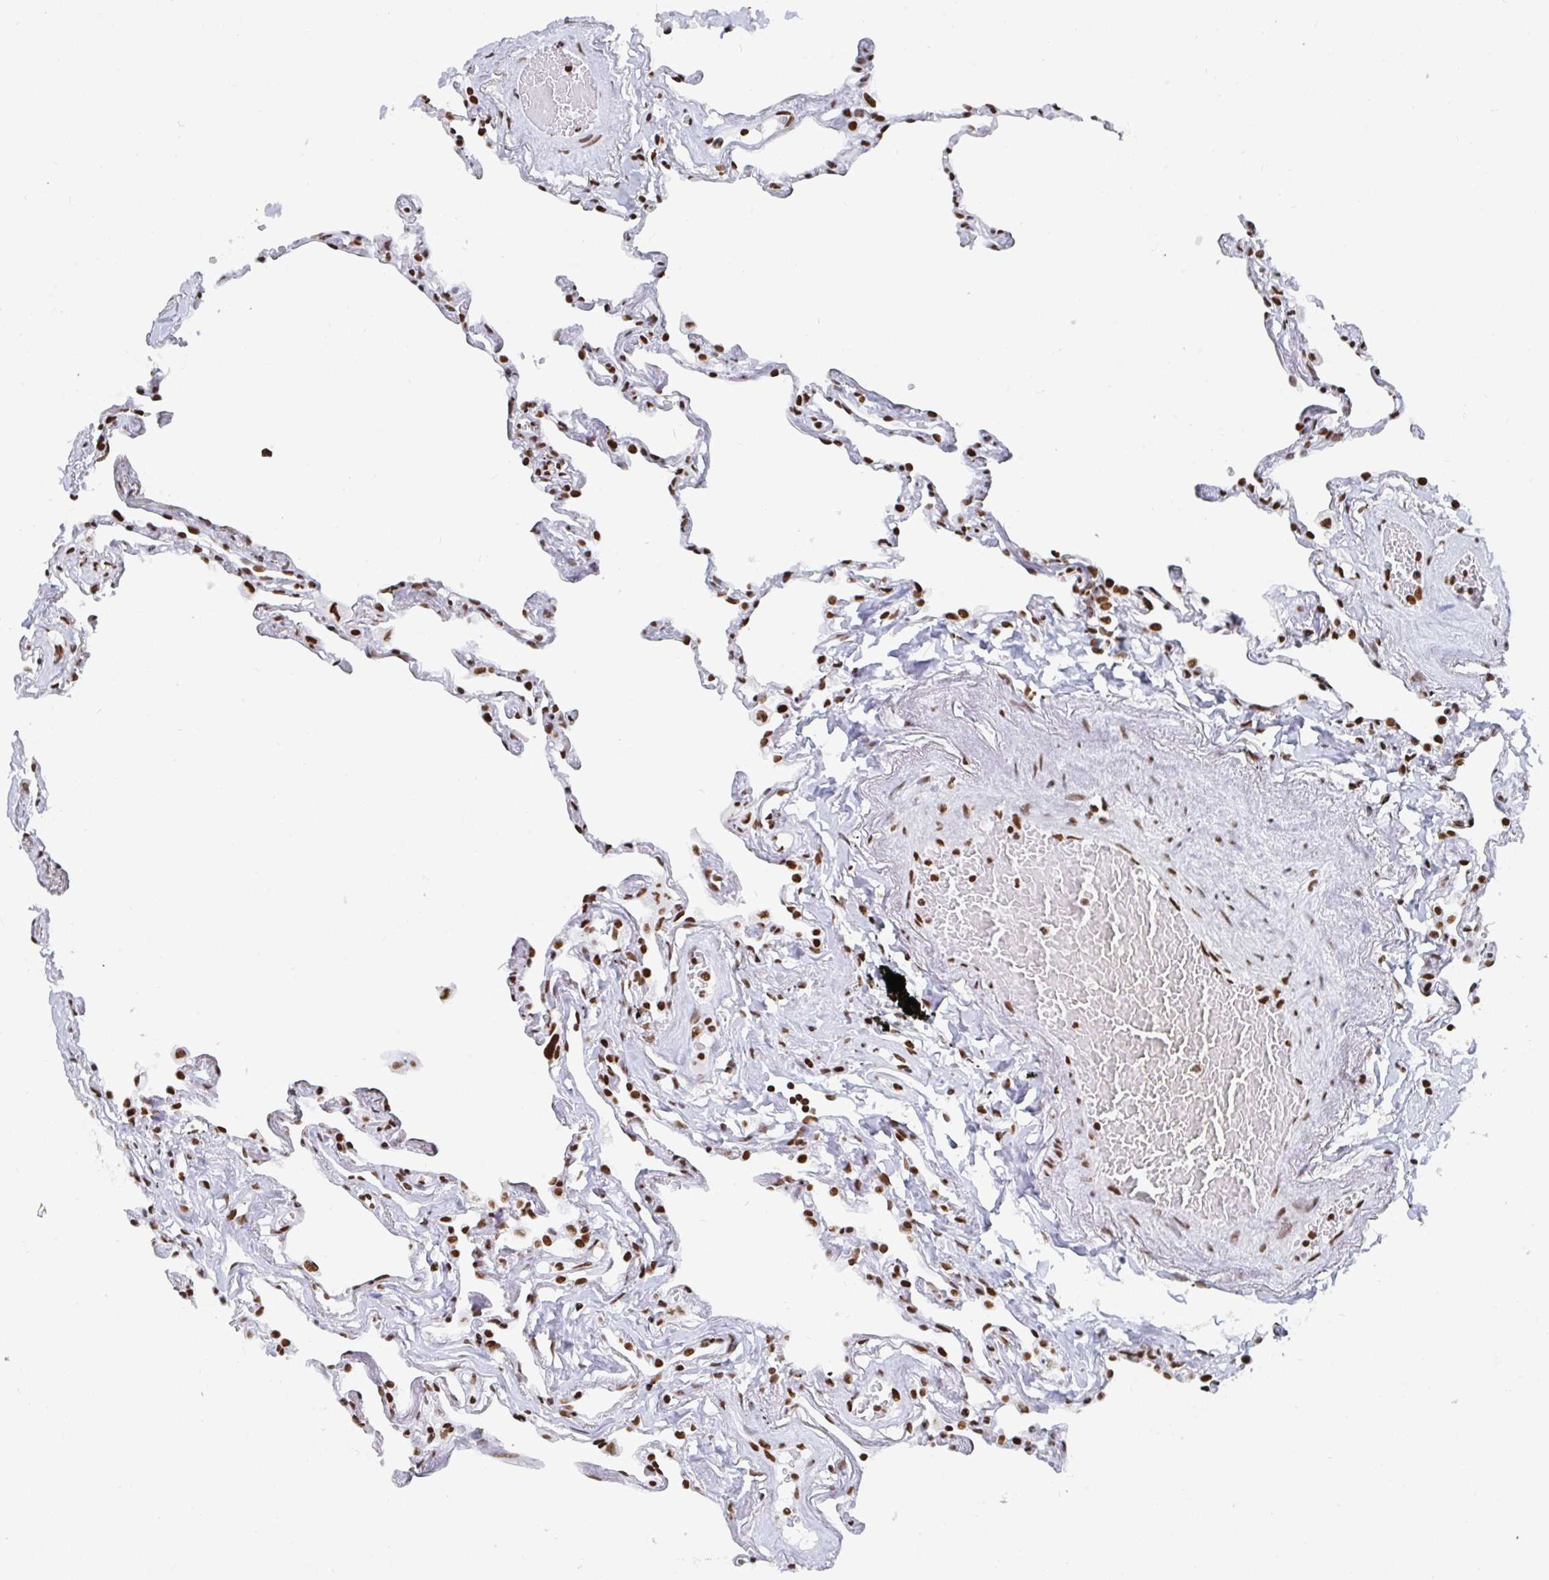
{"staining": {"intensity": "strong", "quantity": ">75%", "location": "nuclear"}, "tissue": "lung", "cell_type": "Alveolar cells", "image_type": "normal", "snomed": [{"axis": "morphology", "description": "Normal tissue, NOS"}, {"axis": "topography", "description": "Lung"}], "caption": "DAB immunohistochemical staining of unremarkable lung shows strong nuclear protein expression in approximately >75% of alveolar cells.", "gene": "EWSR1", "patient": {"sex": "female", "age": 67}}